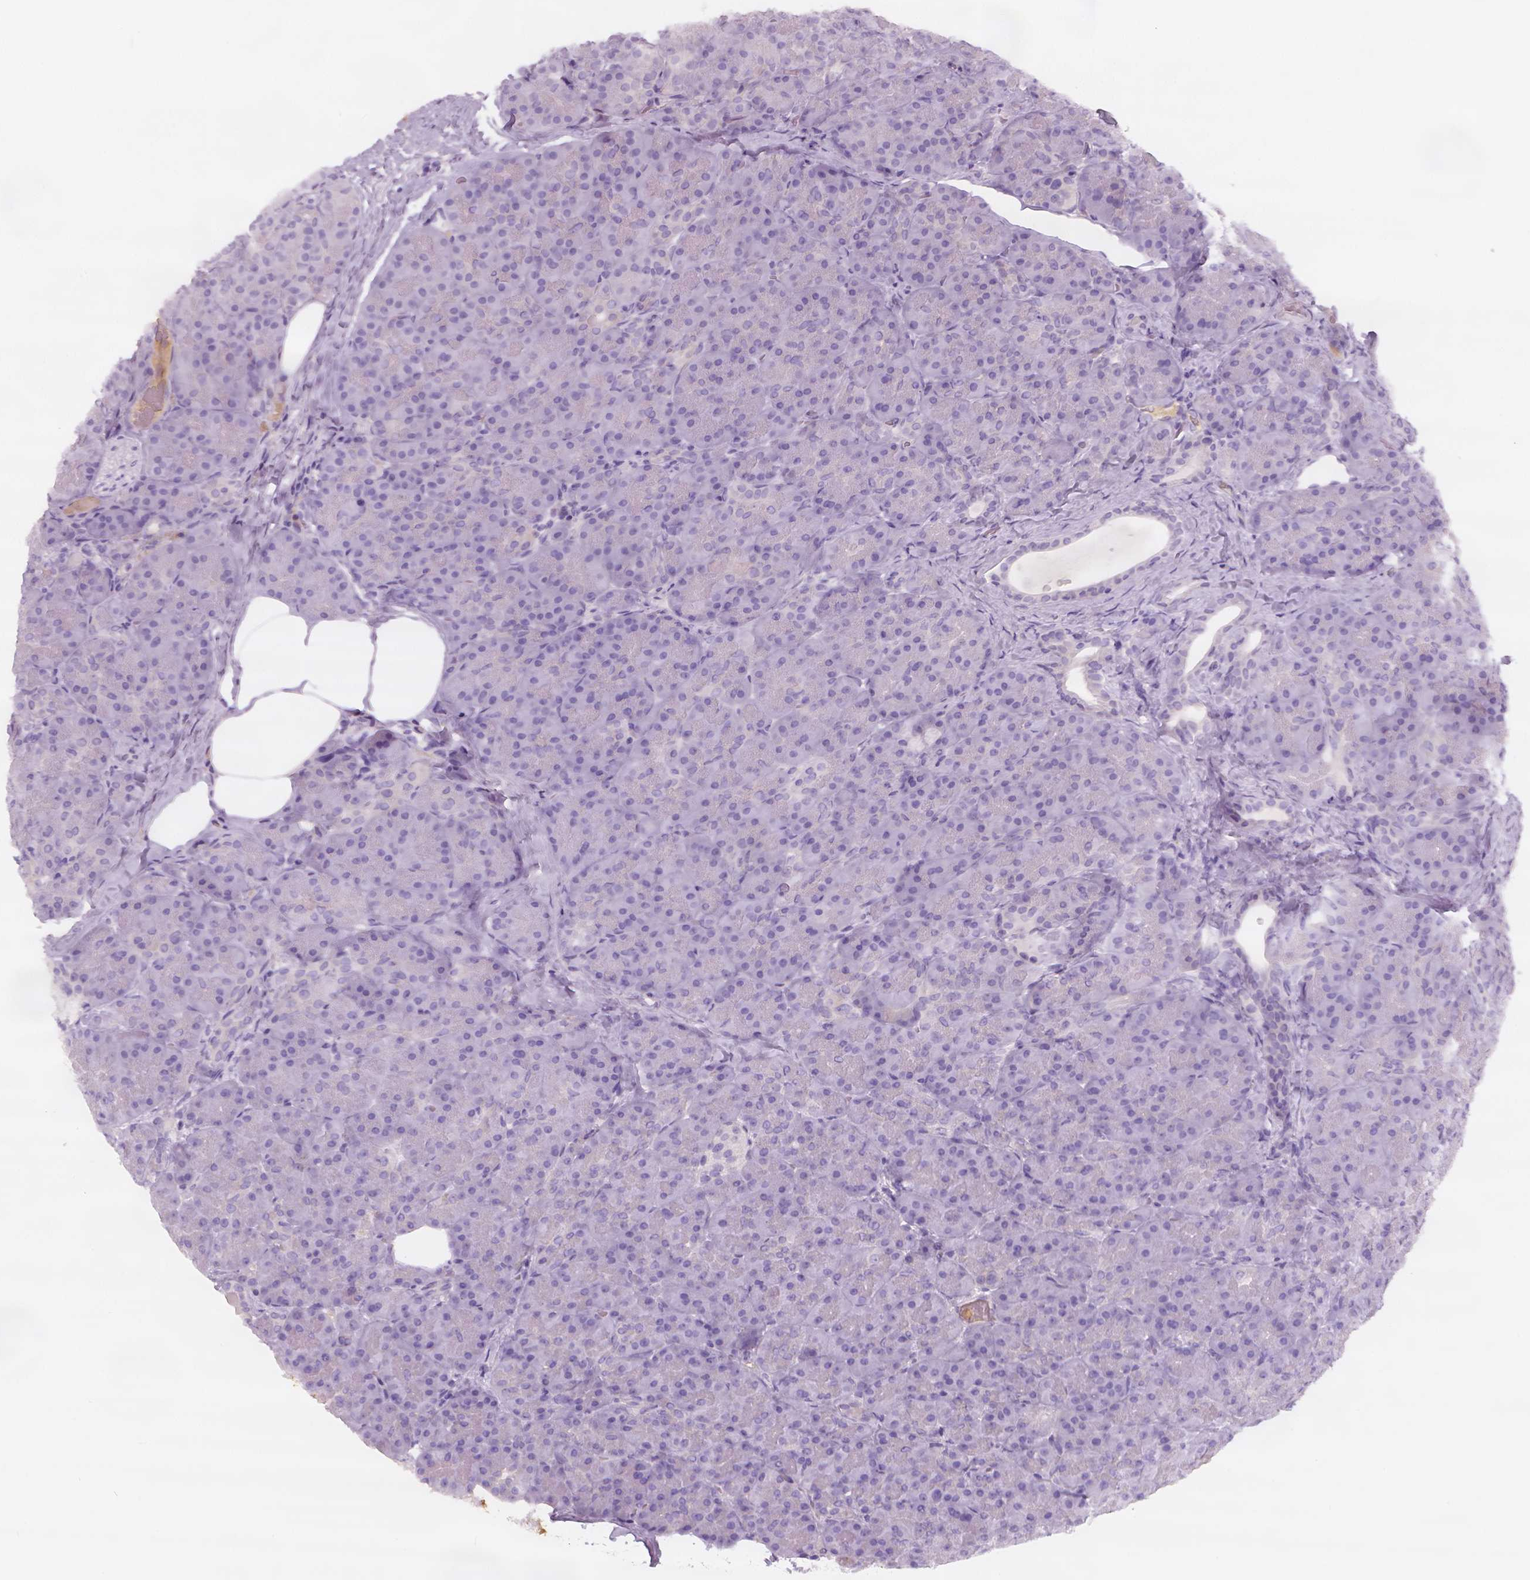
{"staining": {"intensity": "negative", "quantity": "none", "location": "none"}, "tissue": "pancreas", "cell_type": "Exocrine glandular cells", "image_type": "normal", "snomed": [{"axis": "morphology", "description": "Normal tissue, NOS"}, {"axis": "topography", "description": "Pancreas"}], "caption": "This is an IHC image of unremarkable human pancreas. There is no expression in exocrine glandular cells.", "gene": "APOA4", "patient": {"sex": "male", "age": 57}}